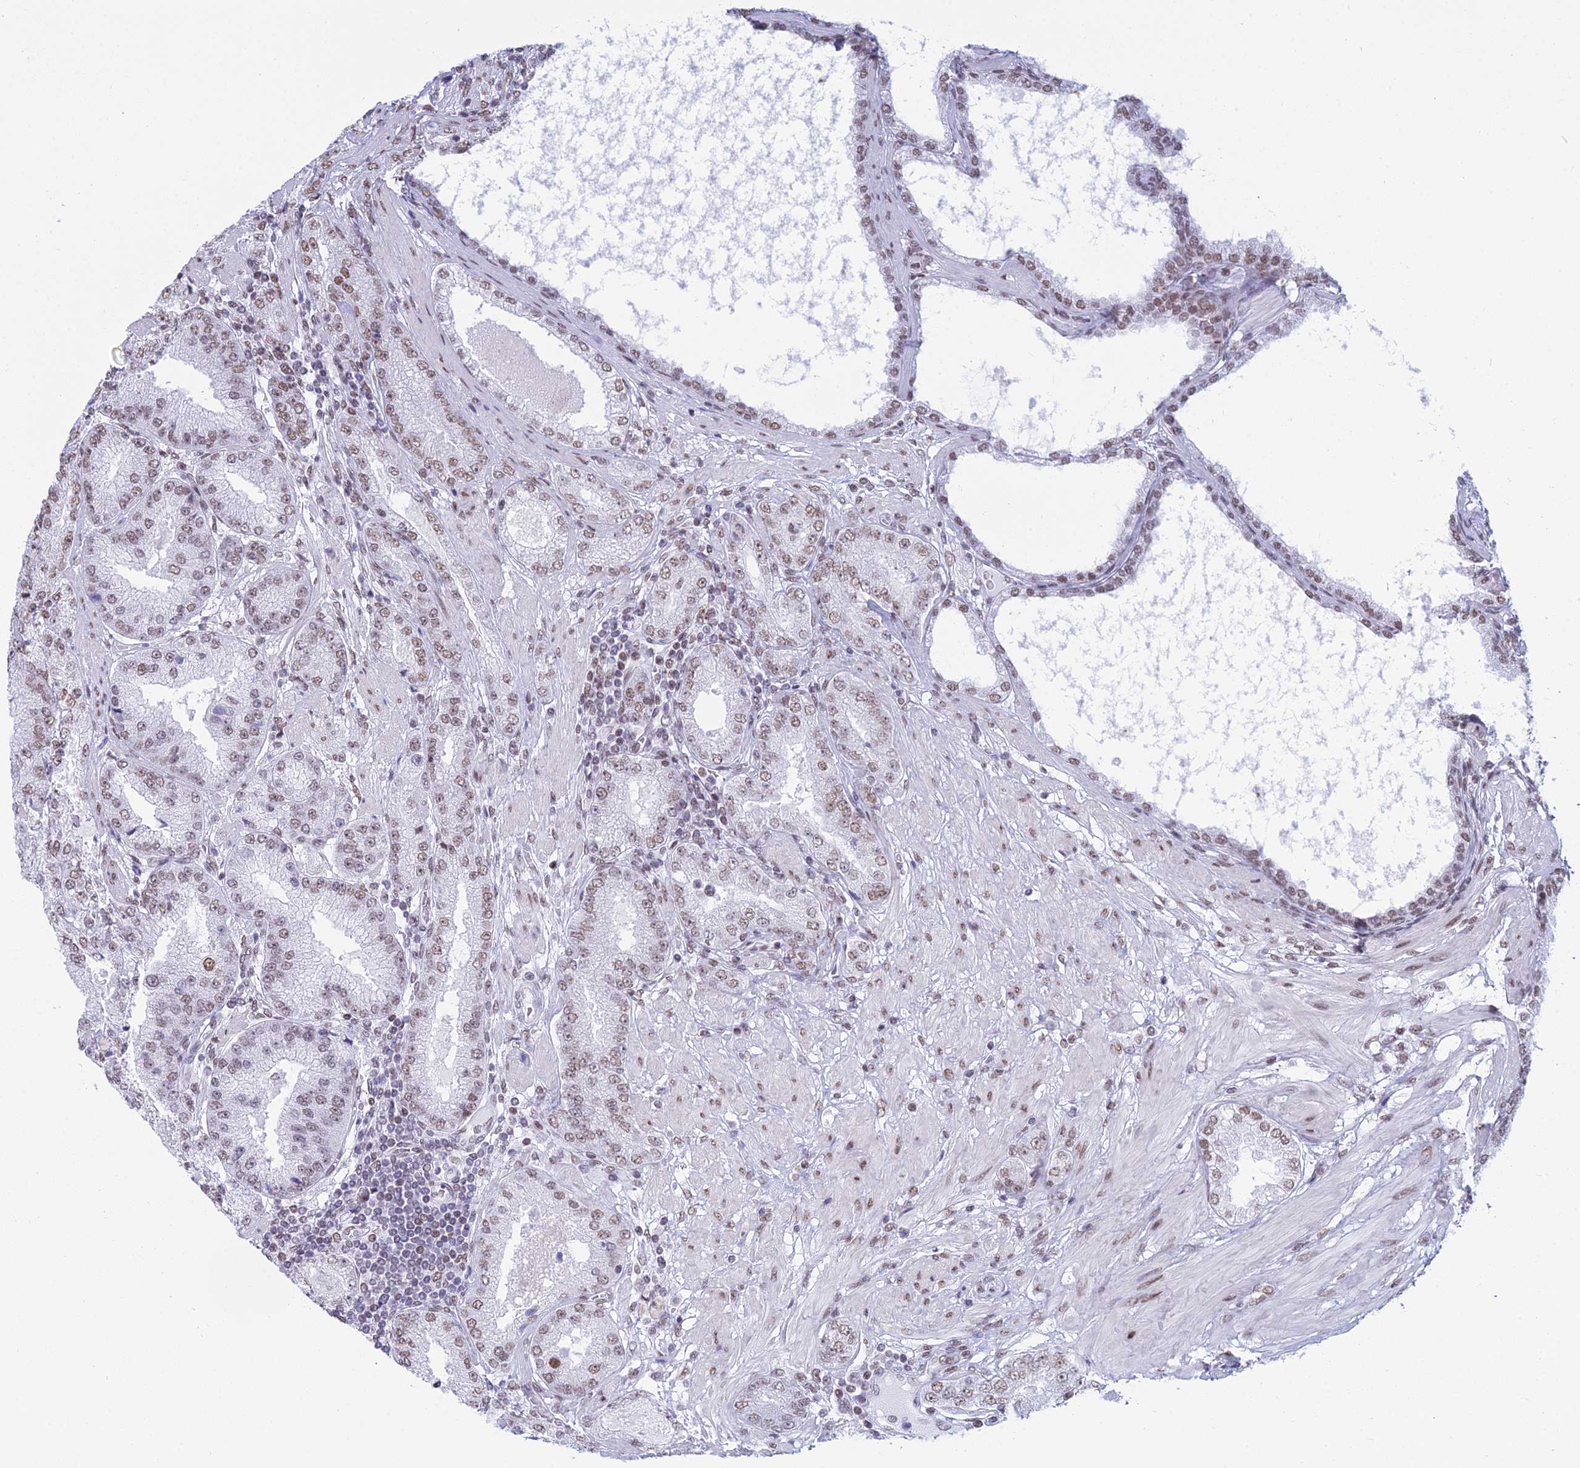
{"staining": {"intensity": "moderate", "quantity": ">75%", "location": "nuclear"}, "tissue": "prostate cancer", "cell_type": "Tumor cells", "image_type": "cancer", "snomed": [{"axis": "morphology", "description": "Adenocarcinoma, High grade"}, {"axis": "topography", "description": "Prostate"}], "caption": "Immunohistochemical staining of high-grade adenocarcinoma (prostate) demonstrates moderate nuclear protein expression in approximately >75% of tumor cells. Using DAB (3,3'-diaminobenzidine) (brown) and hematoxylin (blue) stains, captured at high magnification using brightfield microscopy.", "gene": "CDC26", "patient": {"sex": "male", "age": 71}}